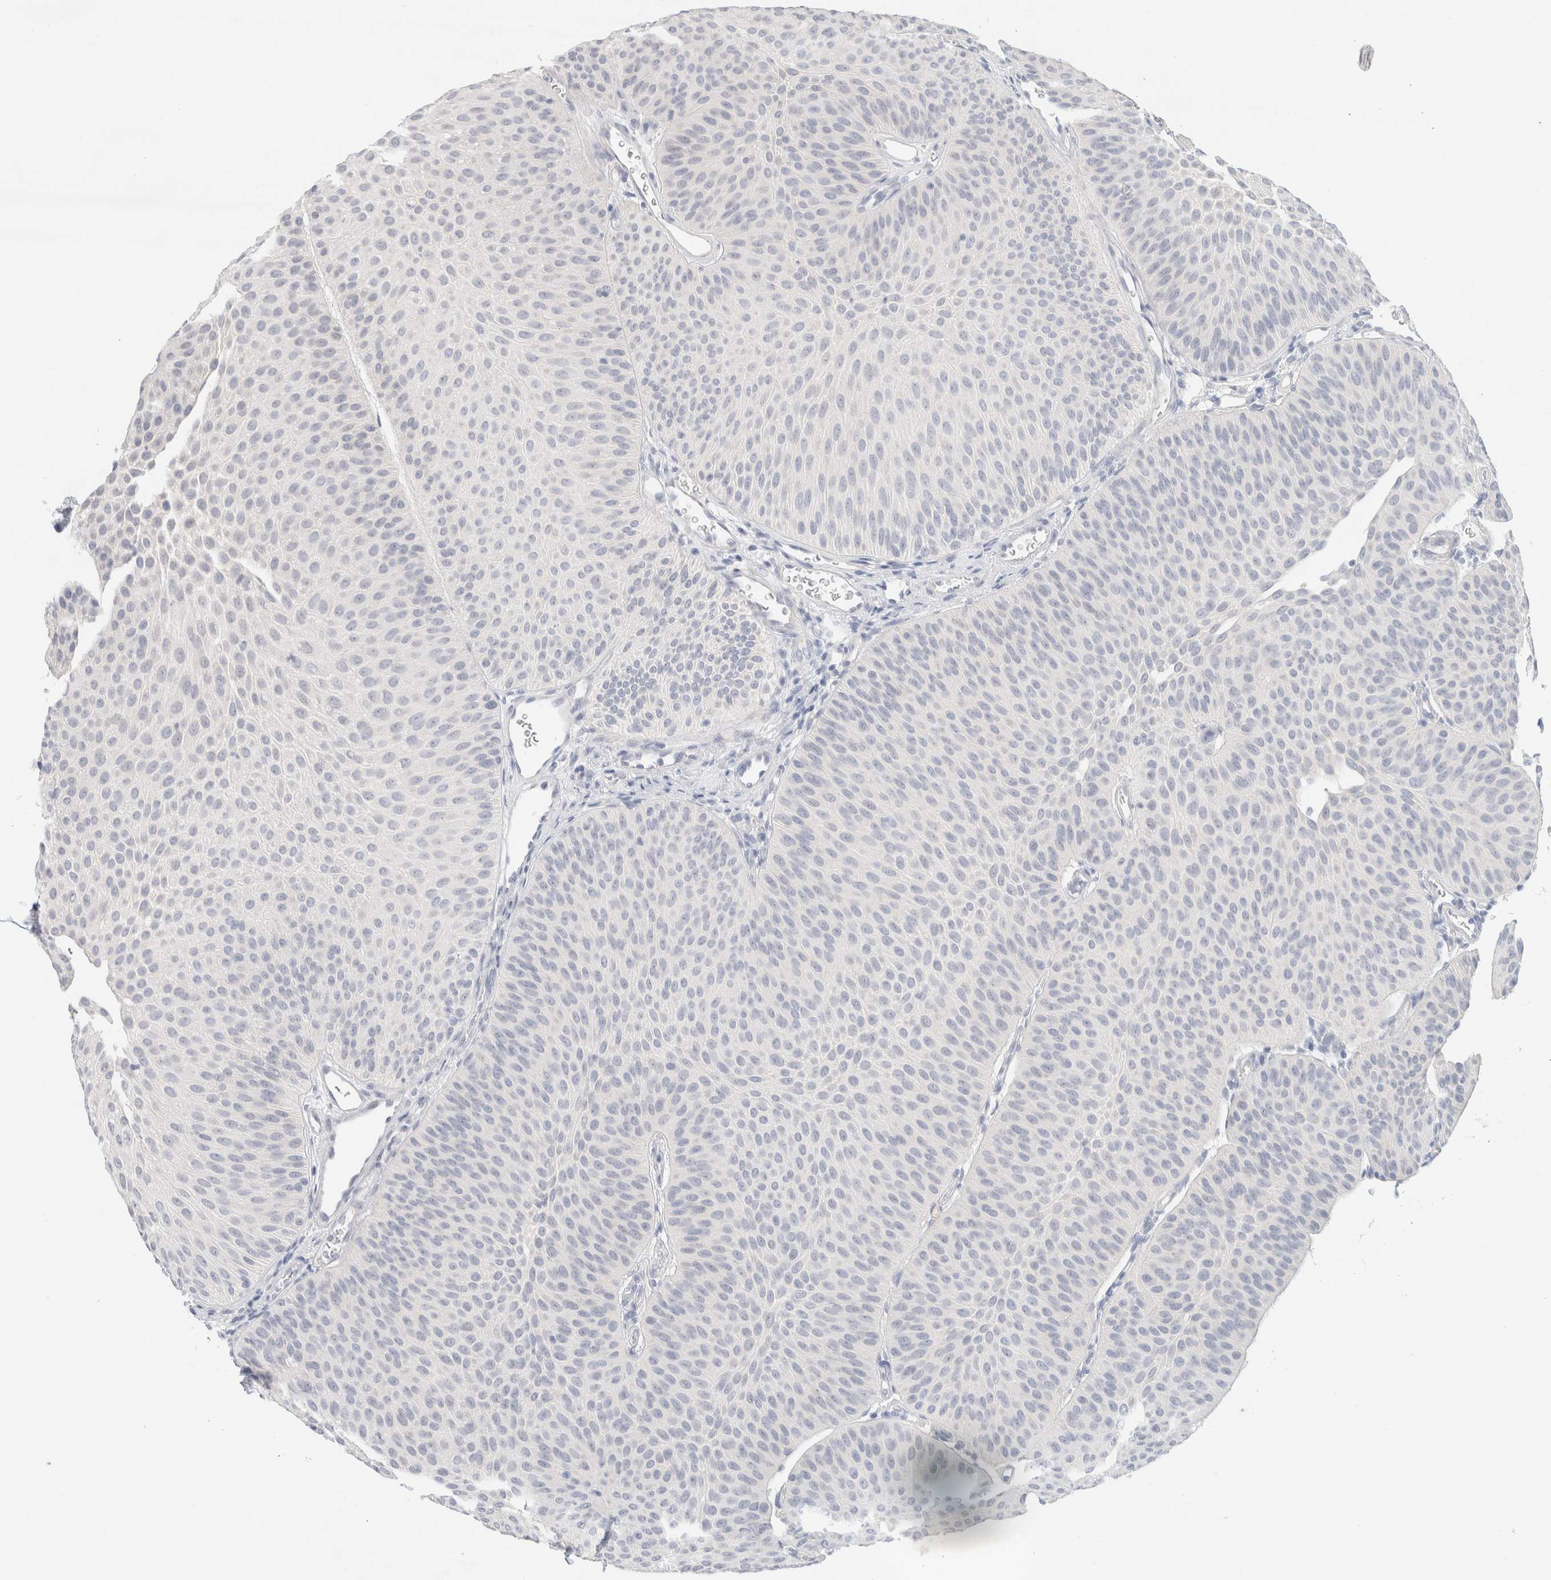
{"staining": {"intensity": "negative", "quantity": "none", "location": "none"}, "tissue": "urothelial cancer", "cell_type": "Tumor cells", "image_type": "cancer", "snomed": [{"axis": "morphology", "description": "Urothelial carcinoma, Low grade"}, {"axis": "topography", "description": "Urinary bladder"}], "caption": "Human urothelial cancer stained for a protein using immunohistochemistry (IHC) reveals no positivity in tumor cells.", "gene": "NEFM", "patient": {"sex": "female", "age": 60}}